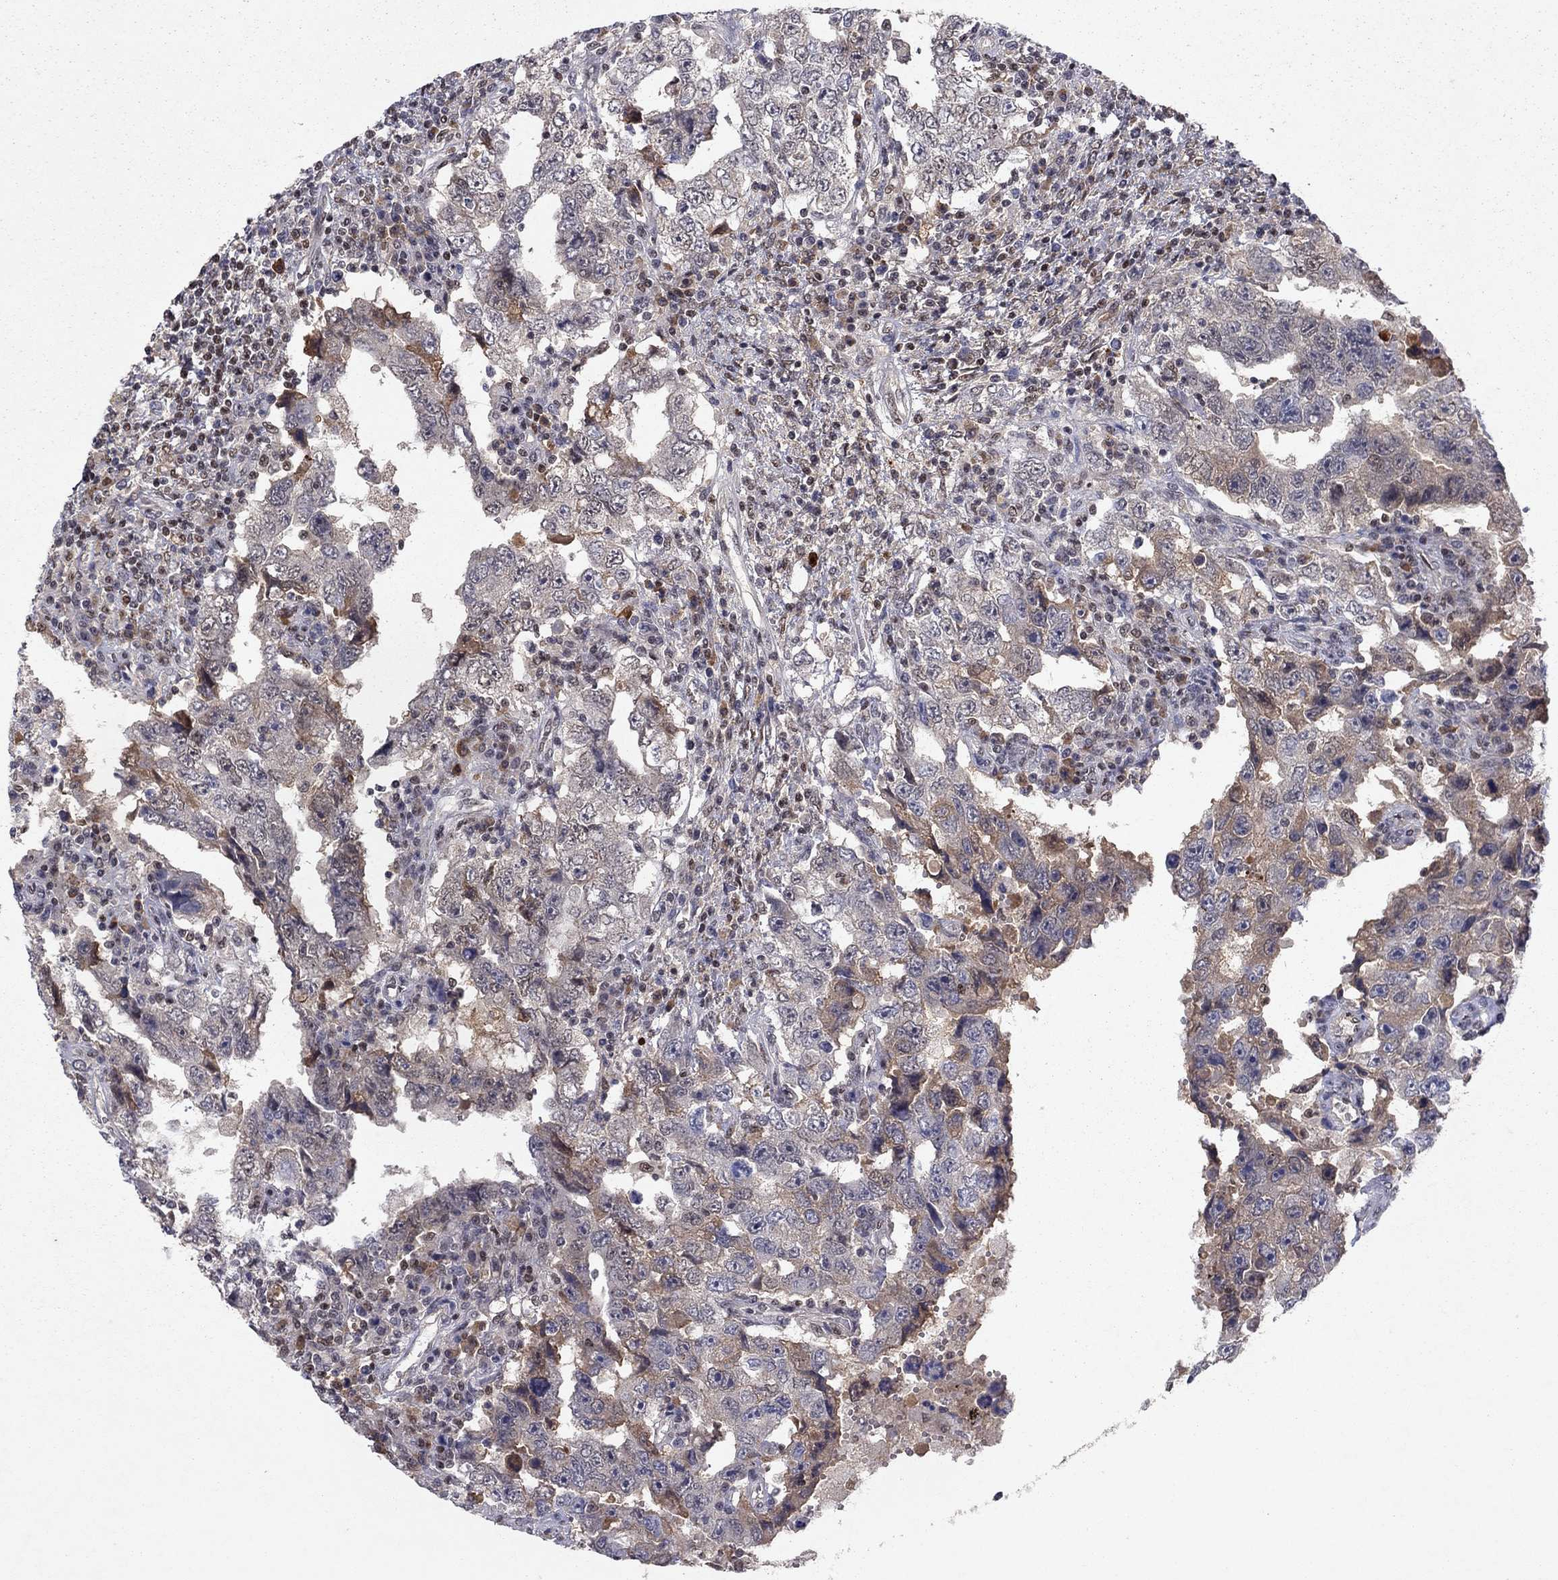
{"staining": {"intensity": "moderate", "quantity": "<25%", "location": "cytoplasmic/membranous"}, "tissue": "testis cancer", "cell_type": "Tumor cells", "image_type": "cancer", "snomed": [{"axis": "morphology", "description": "Carcinoma, Embryonal, NOS"}, {"axis": "topography", "description": "Testis"}], "caption": "Protein positivity by IHC shows moderate cytoplasmic/membranous expression in approximately <25% of tumor cells in testis cancer.", "gene": "CRTC1", "patient": {"sex": "male", "age": 26}}